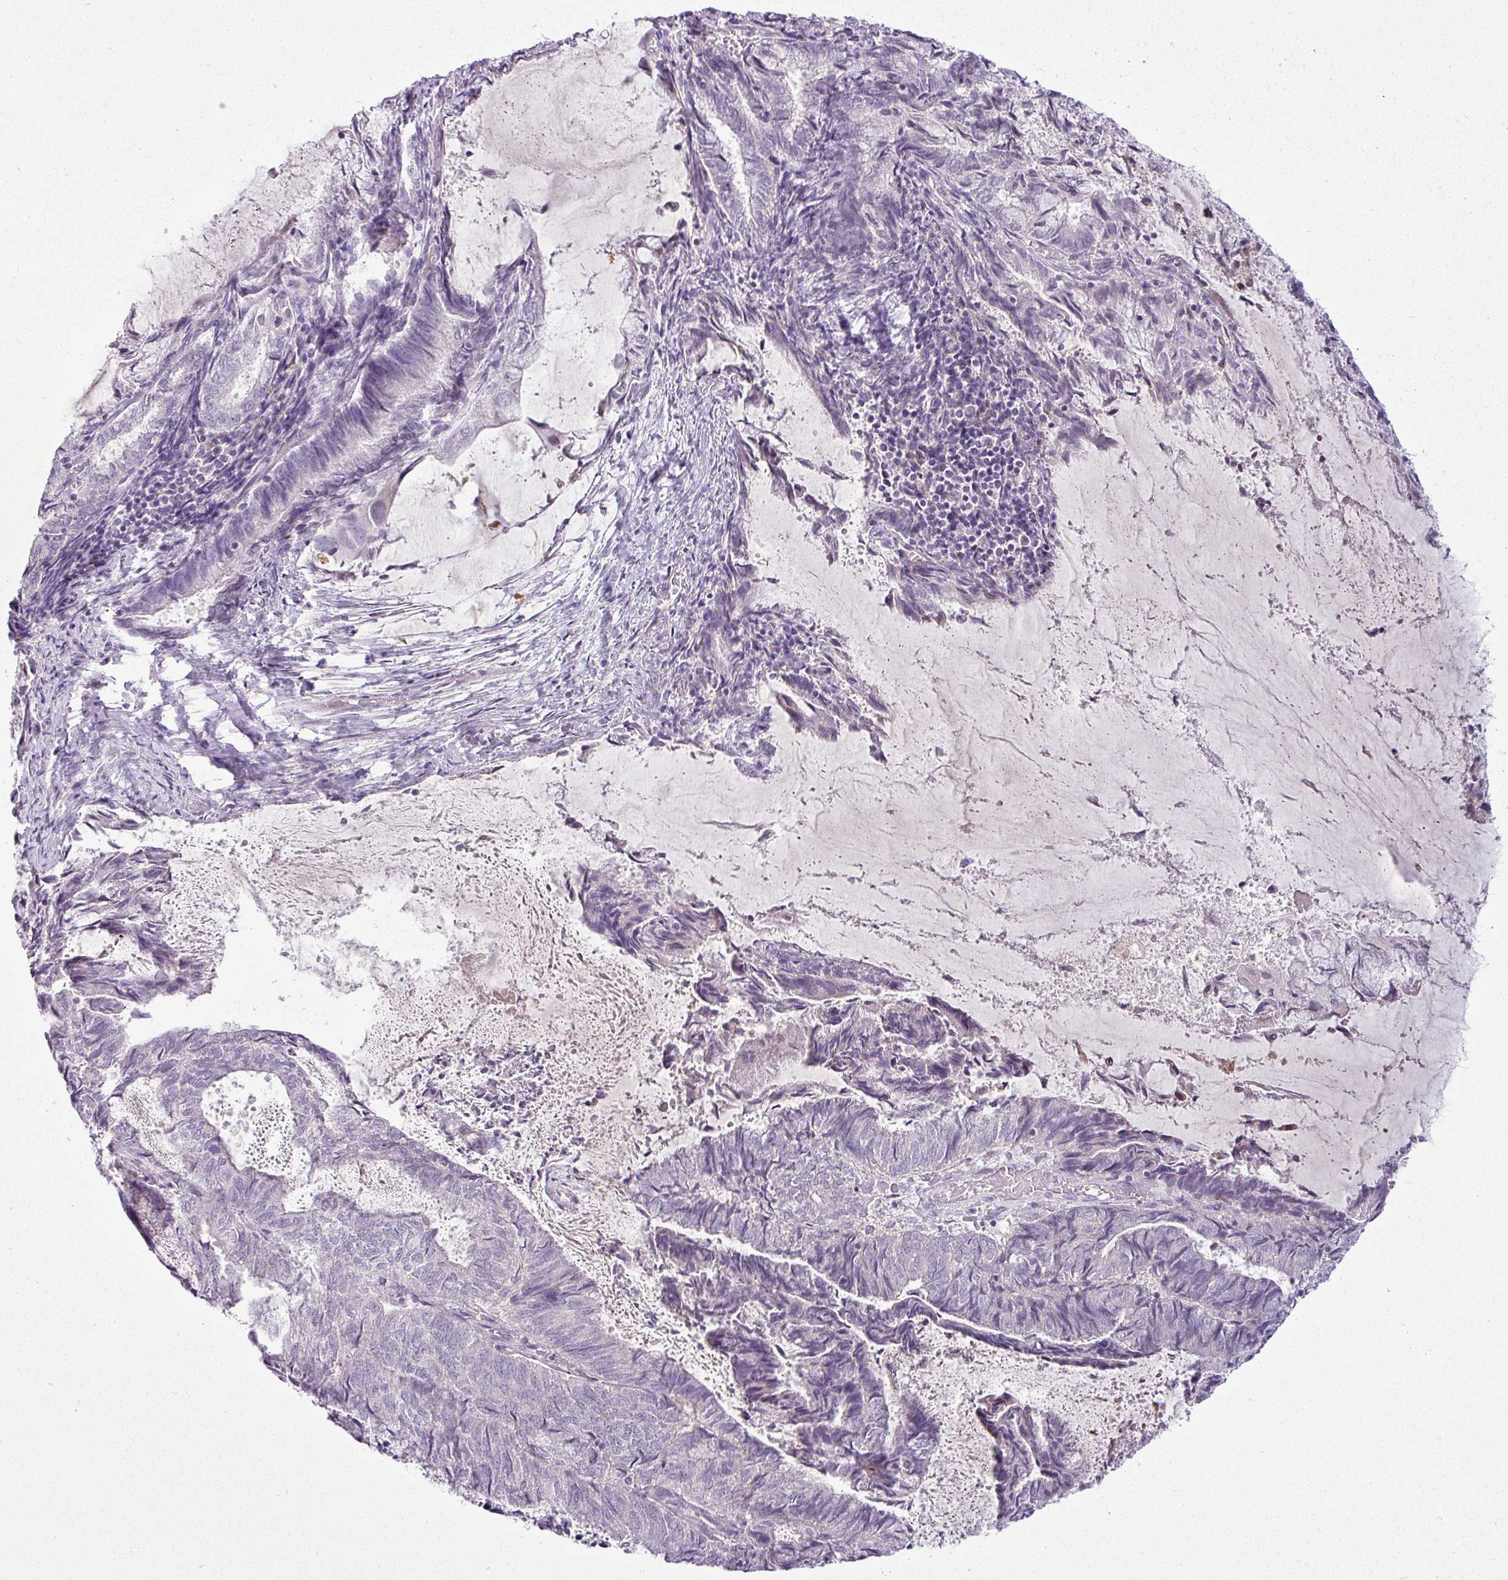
{"staining": {"intensity": "negative", "quantity": "none", "location": "none"}, "tissue": "endometrial cancer", "cell_type": "Tumor cells", "image_type": "cancer", "snomed": [{"axis": "morphology", "description": "Adenocarcinoma, NOS"}, {"axis": "topography", "description": "Endometrium"}], "caption": "Tumor cells show no significant protein staining in endometrial cancer.", "gene": "APOM", "patient": {"sex": "female", "age": 80}}